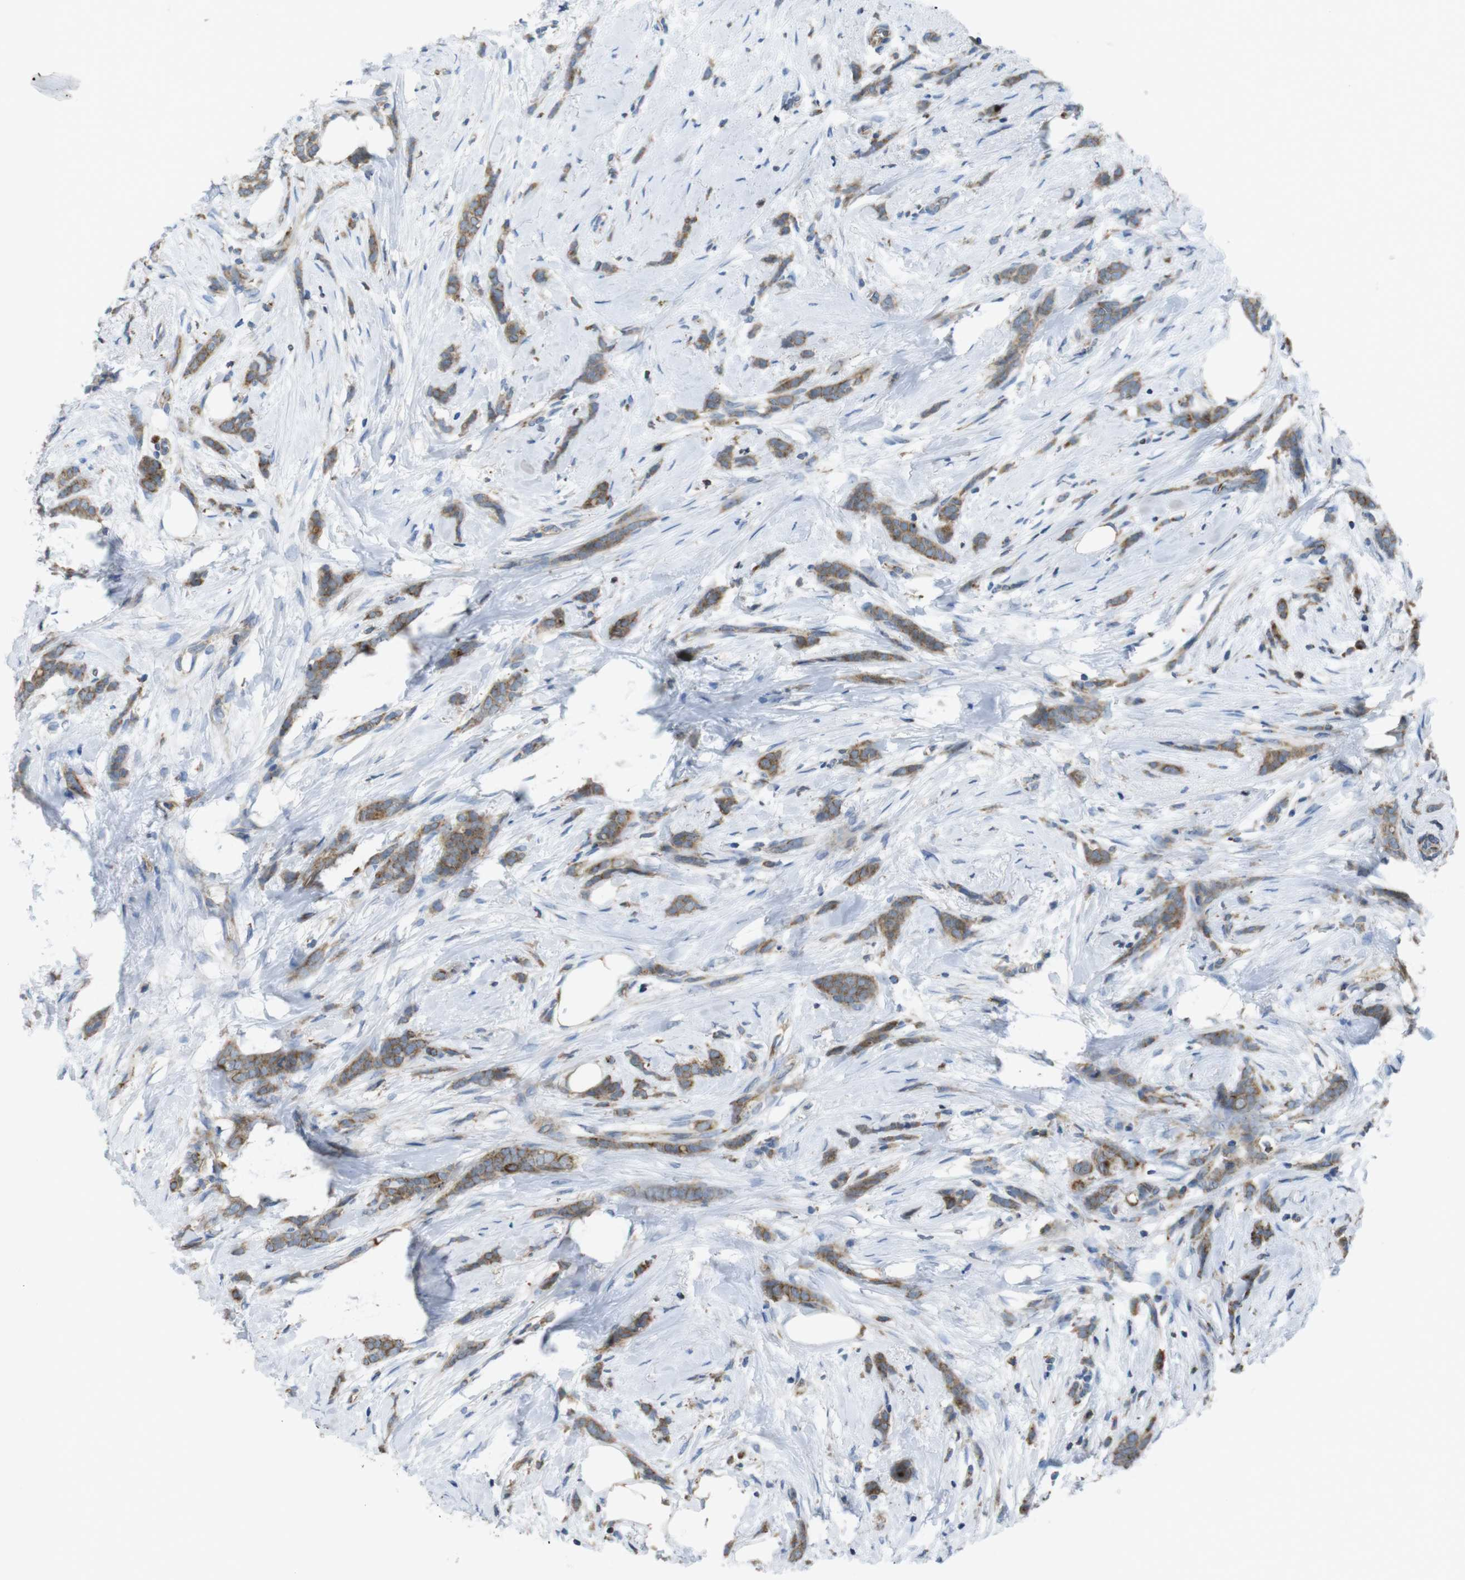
{"staining": {"intensity": "moderate", "quantity": ">75%", "location": "cytoplasmic/membranous"}, "tissue": "breast cancer", "cell_type": "Tumor cells", "image_type": "cancer", "snomed": [{"axis": "morphology", "description": "Lobular carcinoma, in situ"}, {"axis": "morphology", "description": "Lobular carcinoma"}, {"axis": "topography", "description": "Breast"}], "caption": "Breast lobular carcinoma stained for a protein displays moderate cytoplasmic/membranous positivity in tumor cells.", "gene": "GRIK2", "patient": {"sex": "female", "age": 41}}